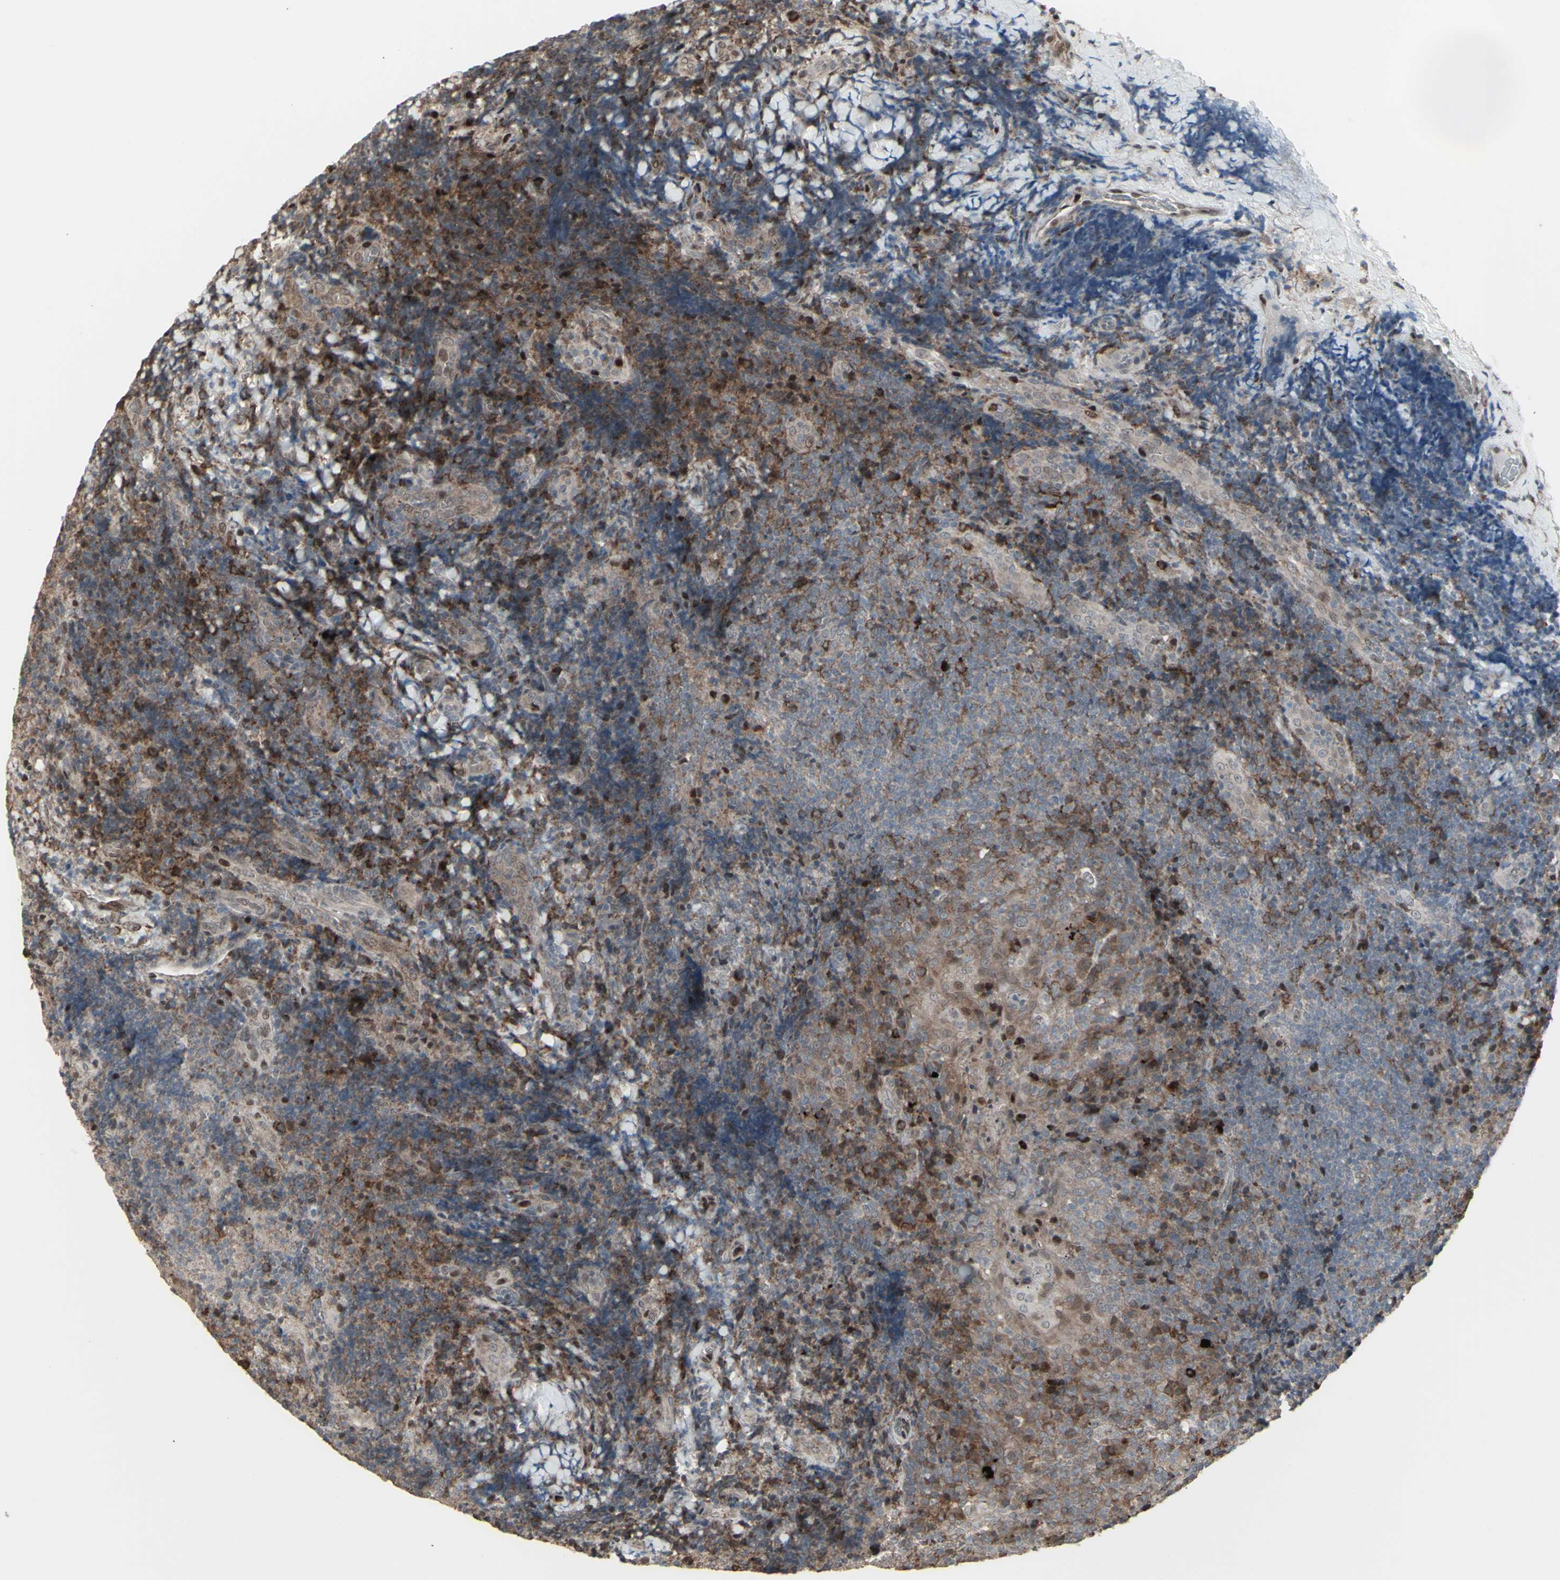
{"staining": {"intensity": "weak", "quantity": ">75%", "location": "cytoplasmic/membranous"}, "tissue": "lymphoma", "cell_type": "Tumor cells", "image_type": "cancer", "snomed": [{"axis": "morphology", "description": "Malignant lymphoma, non-Hodgkin's type, High grade"}, {"axis": "topography", "description": "Tonsil"}], "caption": "High-power microscopy captured an immunohistochemistry (IHC) image of lymphoma, revealing weak cytoplasmic/membranous expression in approximately >75% of tumor cells.", "gene": "CD33", "patient": {"sex": "female", "age": 36}}